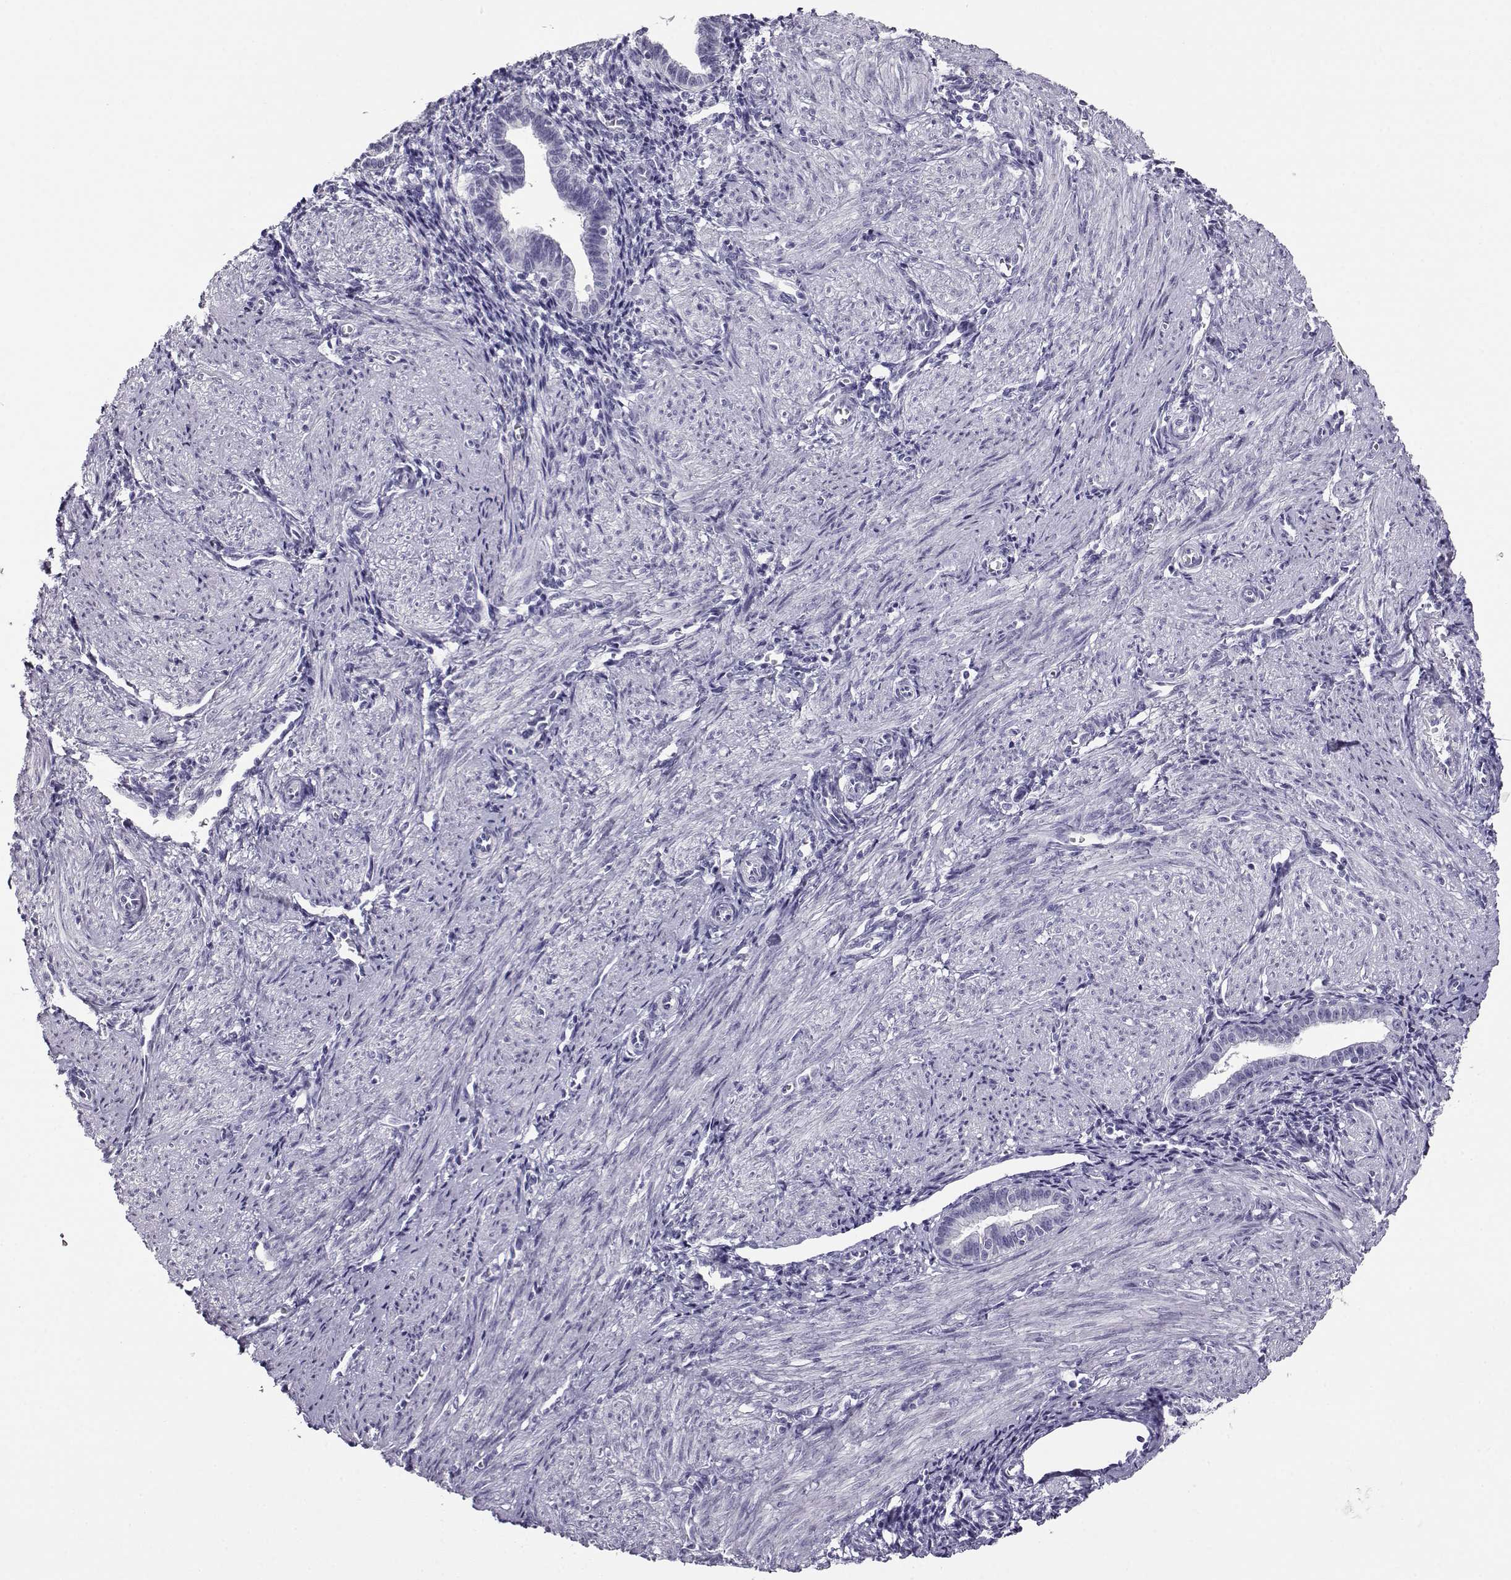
{"staining": {"intensity": "negative", "quantity": "none", "location": "none"}, "tissue": "endometrium", "cell_type": "Cells in endometrial stroma", "image_type": "normal", "snomed": [{"axis": "morphology", "description": "Normal tissue, NOS"}, {"axis": "topography", "description": "Endometrium"}], "caption": "High magnification brightfield microscopy of benign endometrium stained with DAB (3,3'-diaminobenzidine) (brown) and counterstained with hematoxylin (blue): cells in endometrial stroma show no significant expression. The staining was performed using DAB (3,3'-diaminobenzidine) to visualize the protein expression in brown, while the nuclei were stained in blue with hematoxylin (Magnification: 20x).", "gene": "RHOXF2B", "patient": {"sex": "female", "age": 37}}